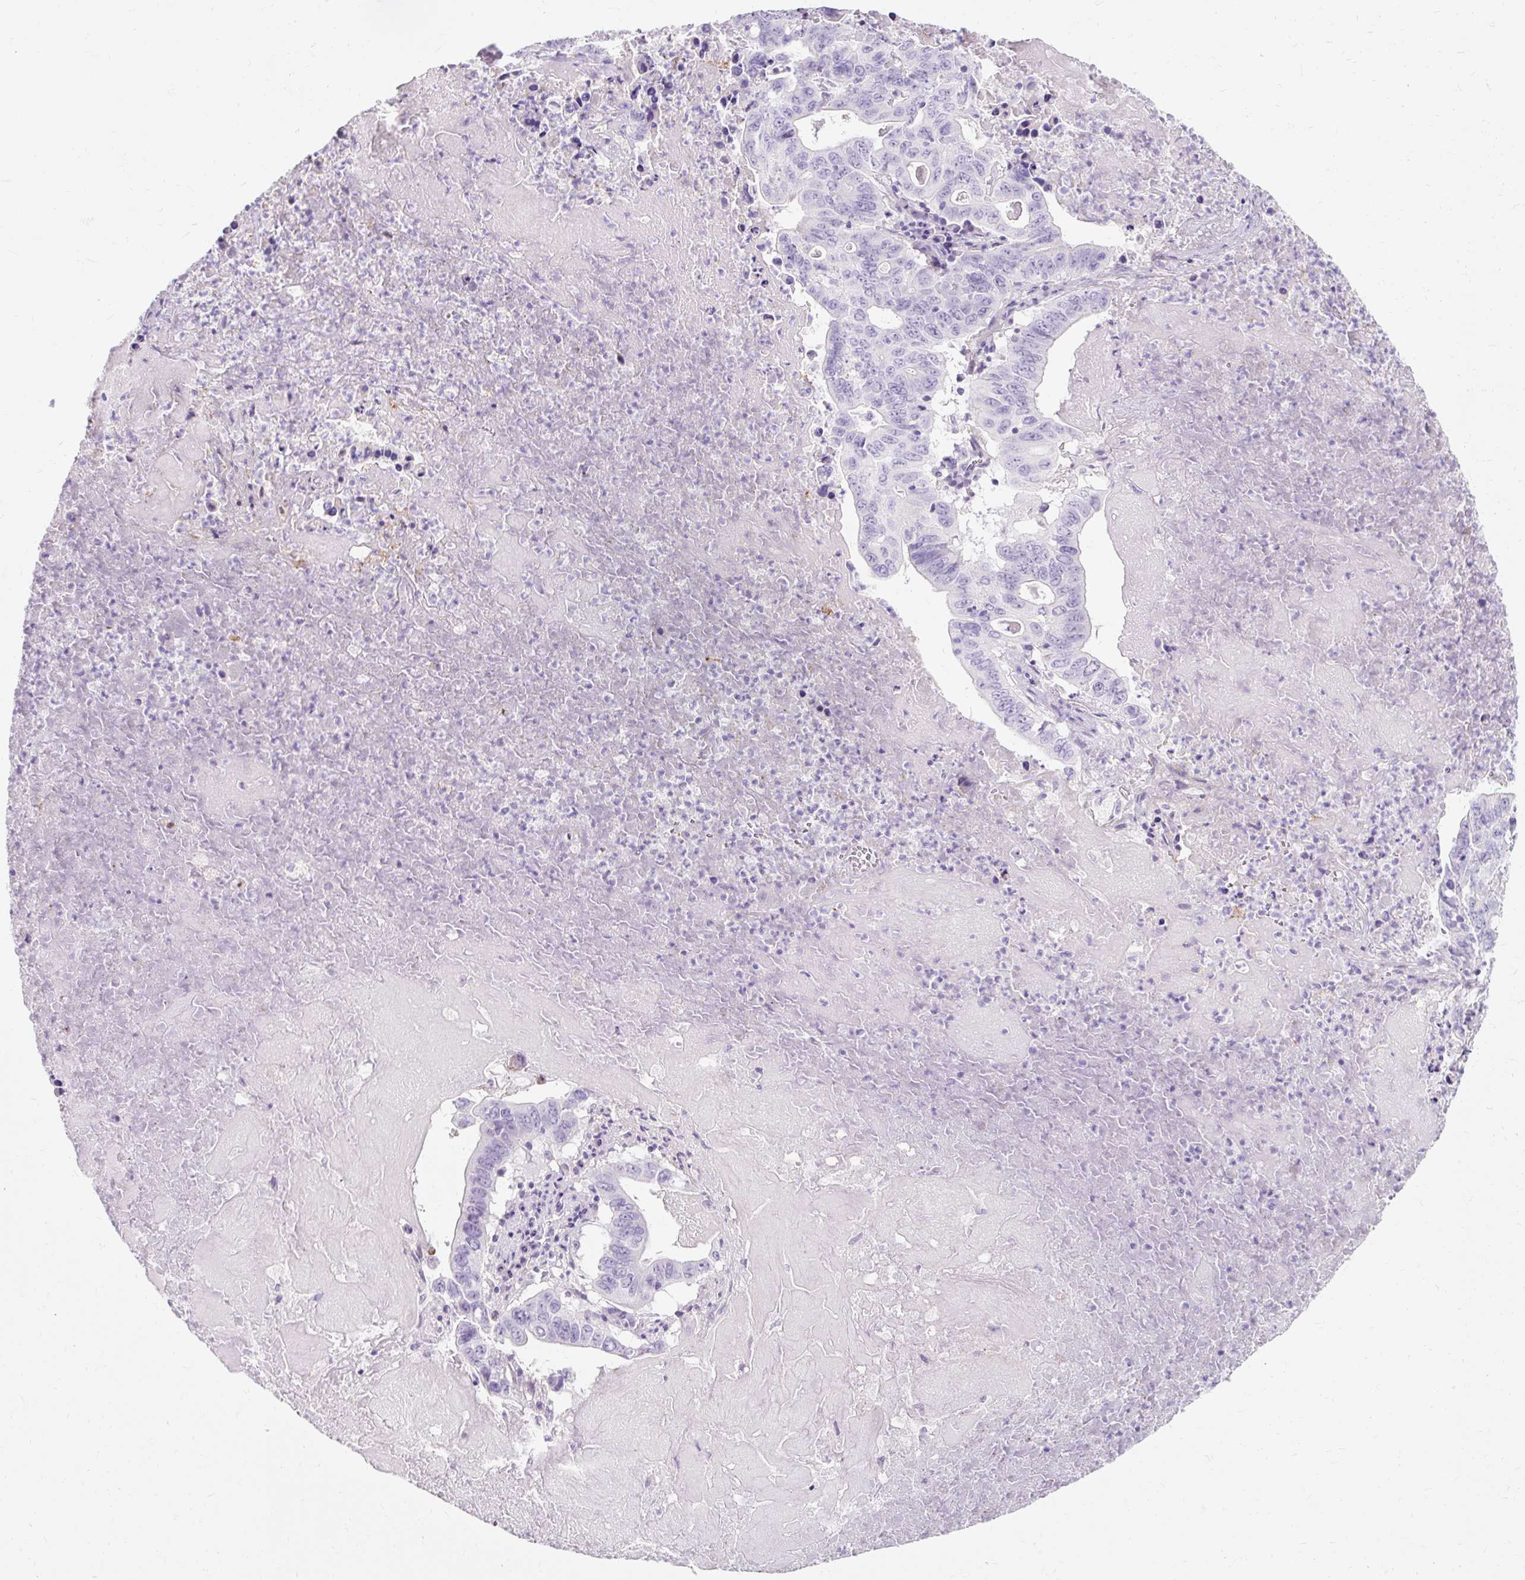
{"staining": {"intensity": "negative", "quantity": "none", "location": "none"}, "tissue": "lung cancer", "cell_type": "Tumor cells", "image_type": "cancer", "snomed": [{"axis": "morphology", "description": "Adenocarcinoma, NOS"}, {"axis": "topography", "description": "Lung"}], "caption": "The micrograph demonstrates no staining of tumor cells in lung cancer (adenocarcinoma). (Stains: DAB immunohistochemistry with hematoxylin counter stain, Microscopy: brightfield microscopy at high magnification).", "gene": "CLDN25", "patient": {"sex": "female", "age": 60}}